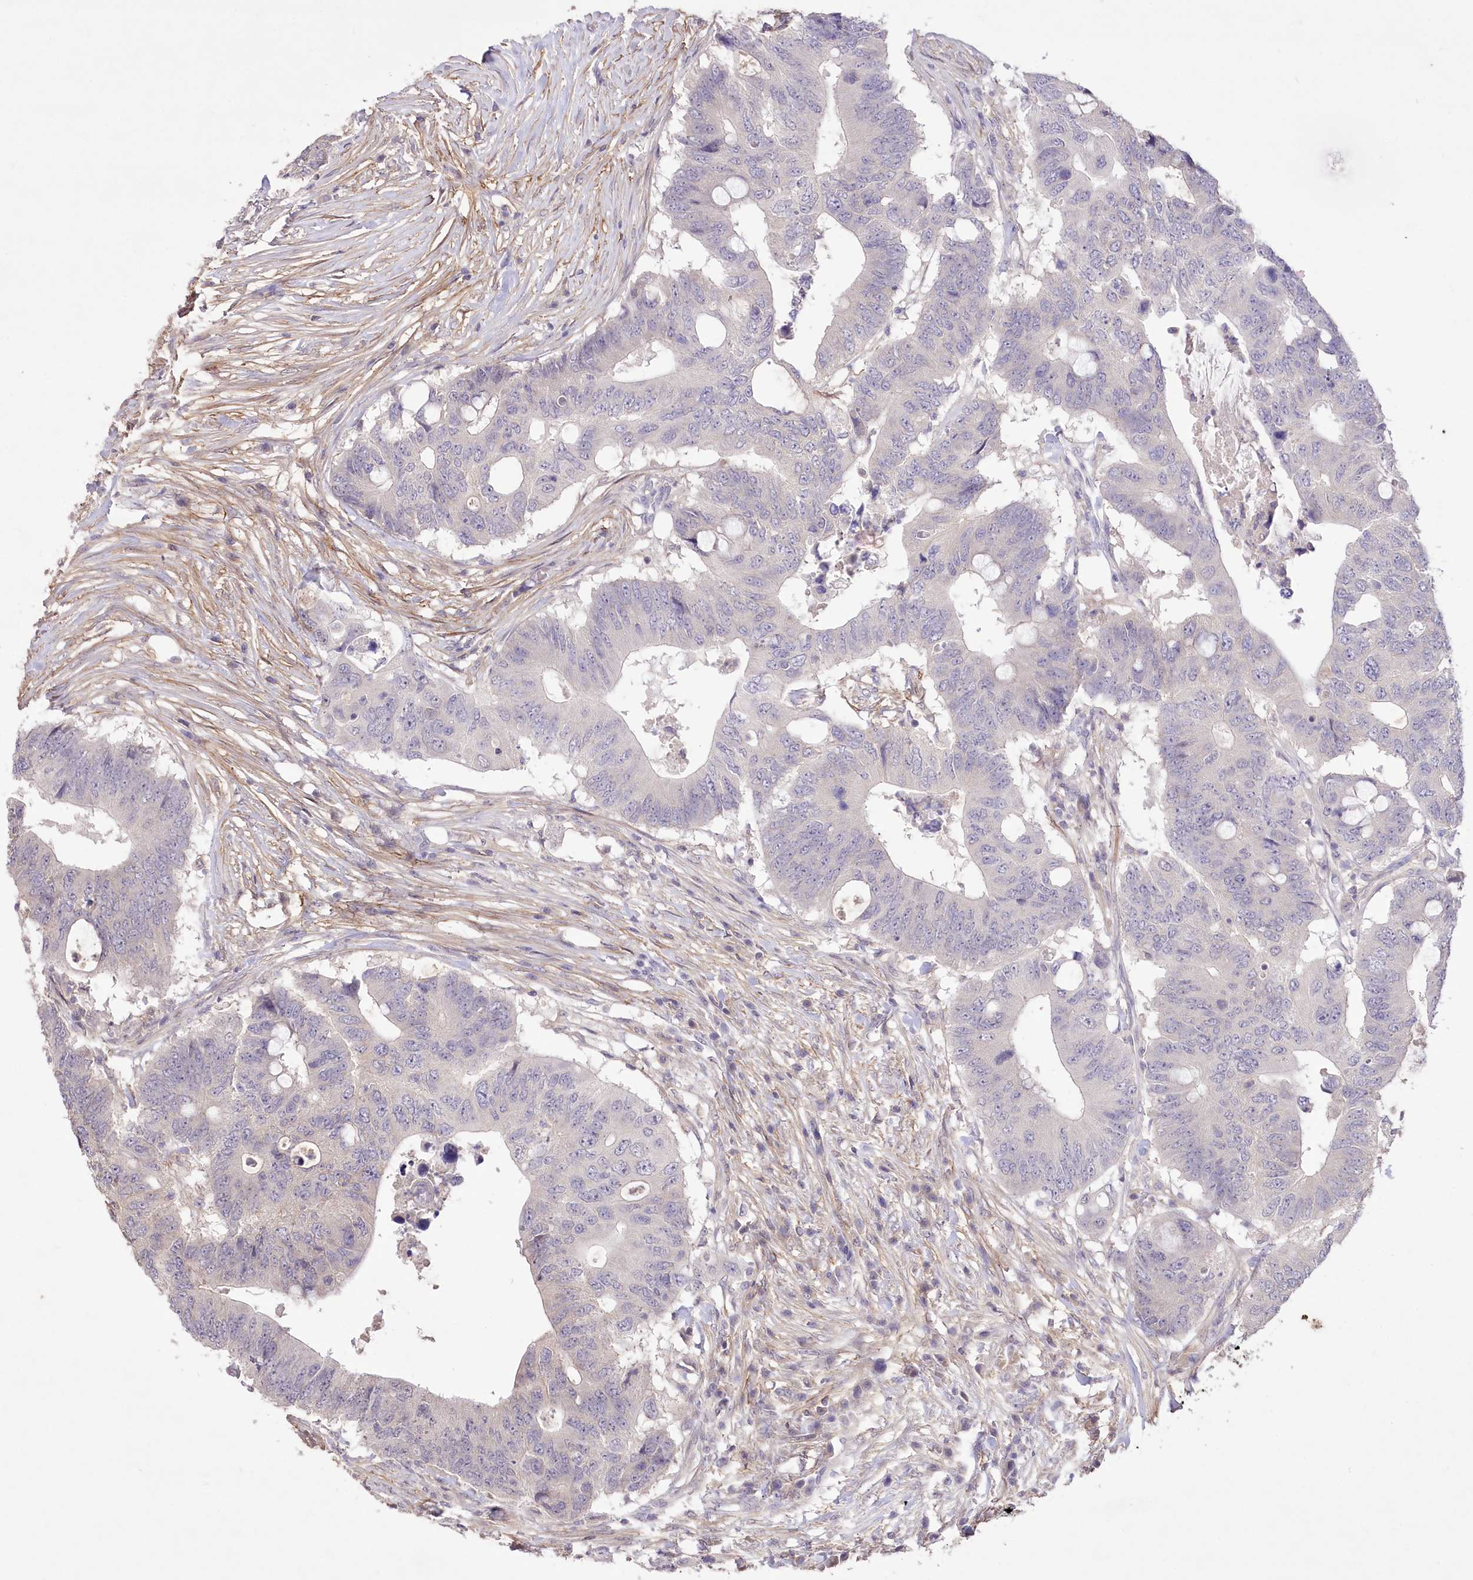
{"staining": {"intensity": "negative", "quantity": "none", "location": "none"}, "tissue": "colorectal cancer", "cell_type": "Tumor cells", "image_type": "cancer", "snomed": [{"axis": "morphology", "description": "Adenocarcinoma, NOS"}, {"axis": "topography", "description": "Colon"}], "caption": "IHC micrograph of colorectal cancer stained for a protein (brown), which exhibits no expression in tumor cells.", "gene": "ENPP1", "patient": {"sex": "male", "age": 71}}